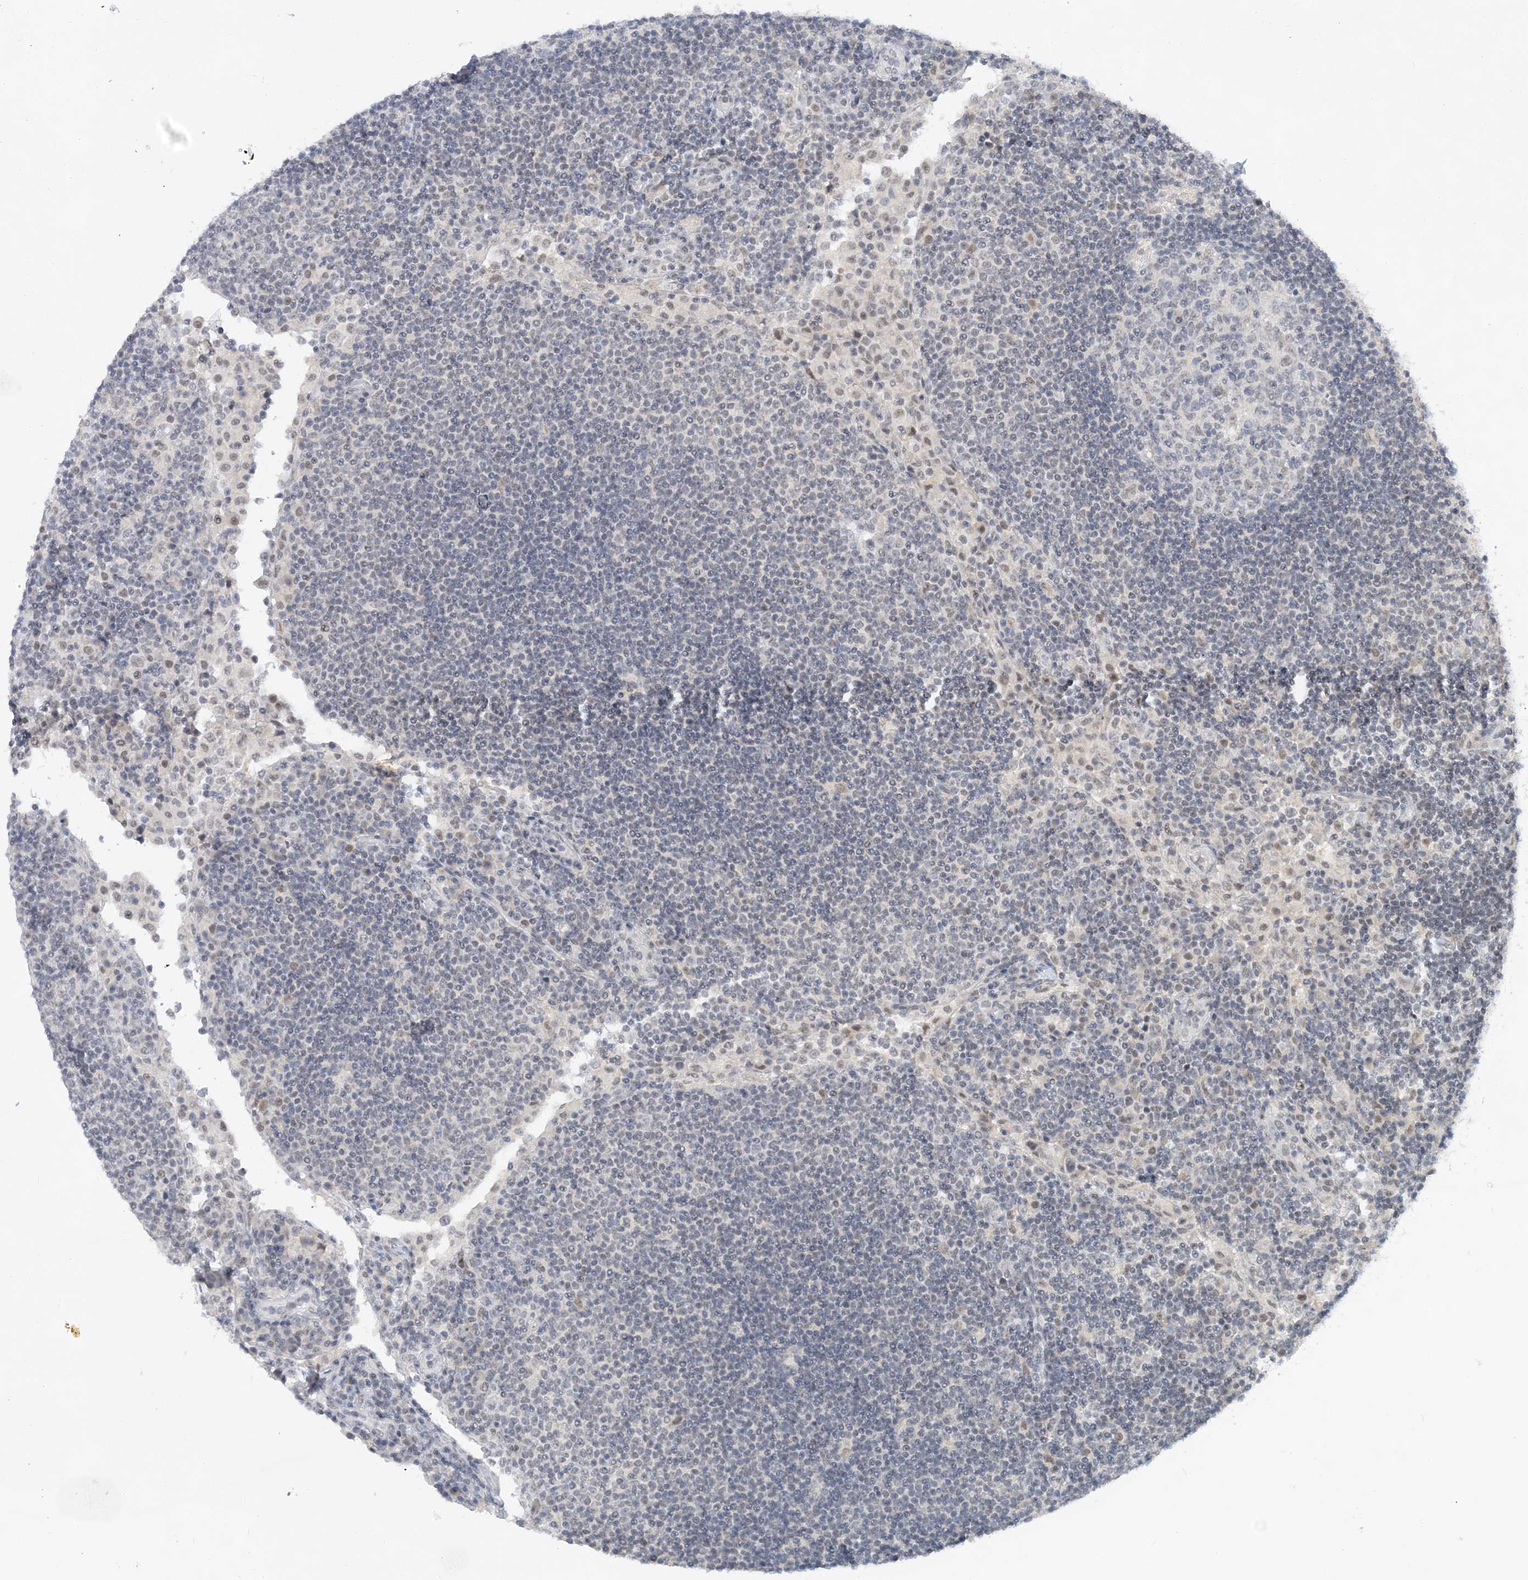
{"staining": {"intensity": "negative", "quantity": "none", "location": "none"}, "tissue": "lymph node", "cell_type": "Germinal center cells", "image_type": "normal", "snomed": [{"axis": "morphology", "description": "Normal tissue, NOS"}, {"axis": "topography", "description": "Lymph node"}], "caption": "Immunohistochemistry (IHC) micrograph of unremarkable human lymph node stained for a protein (brown), which demonstrates no expression in germinal center cells.", "gene": "KMT2D", "patient": {"sex": "female", "age": 53}}